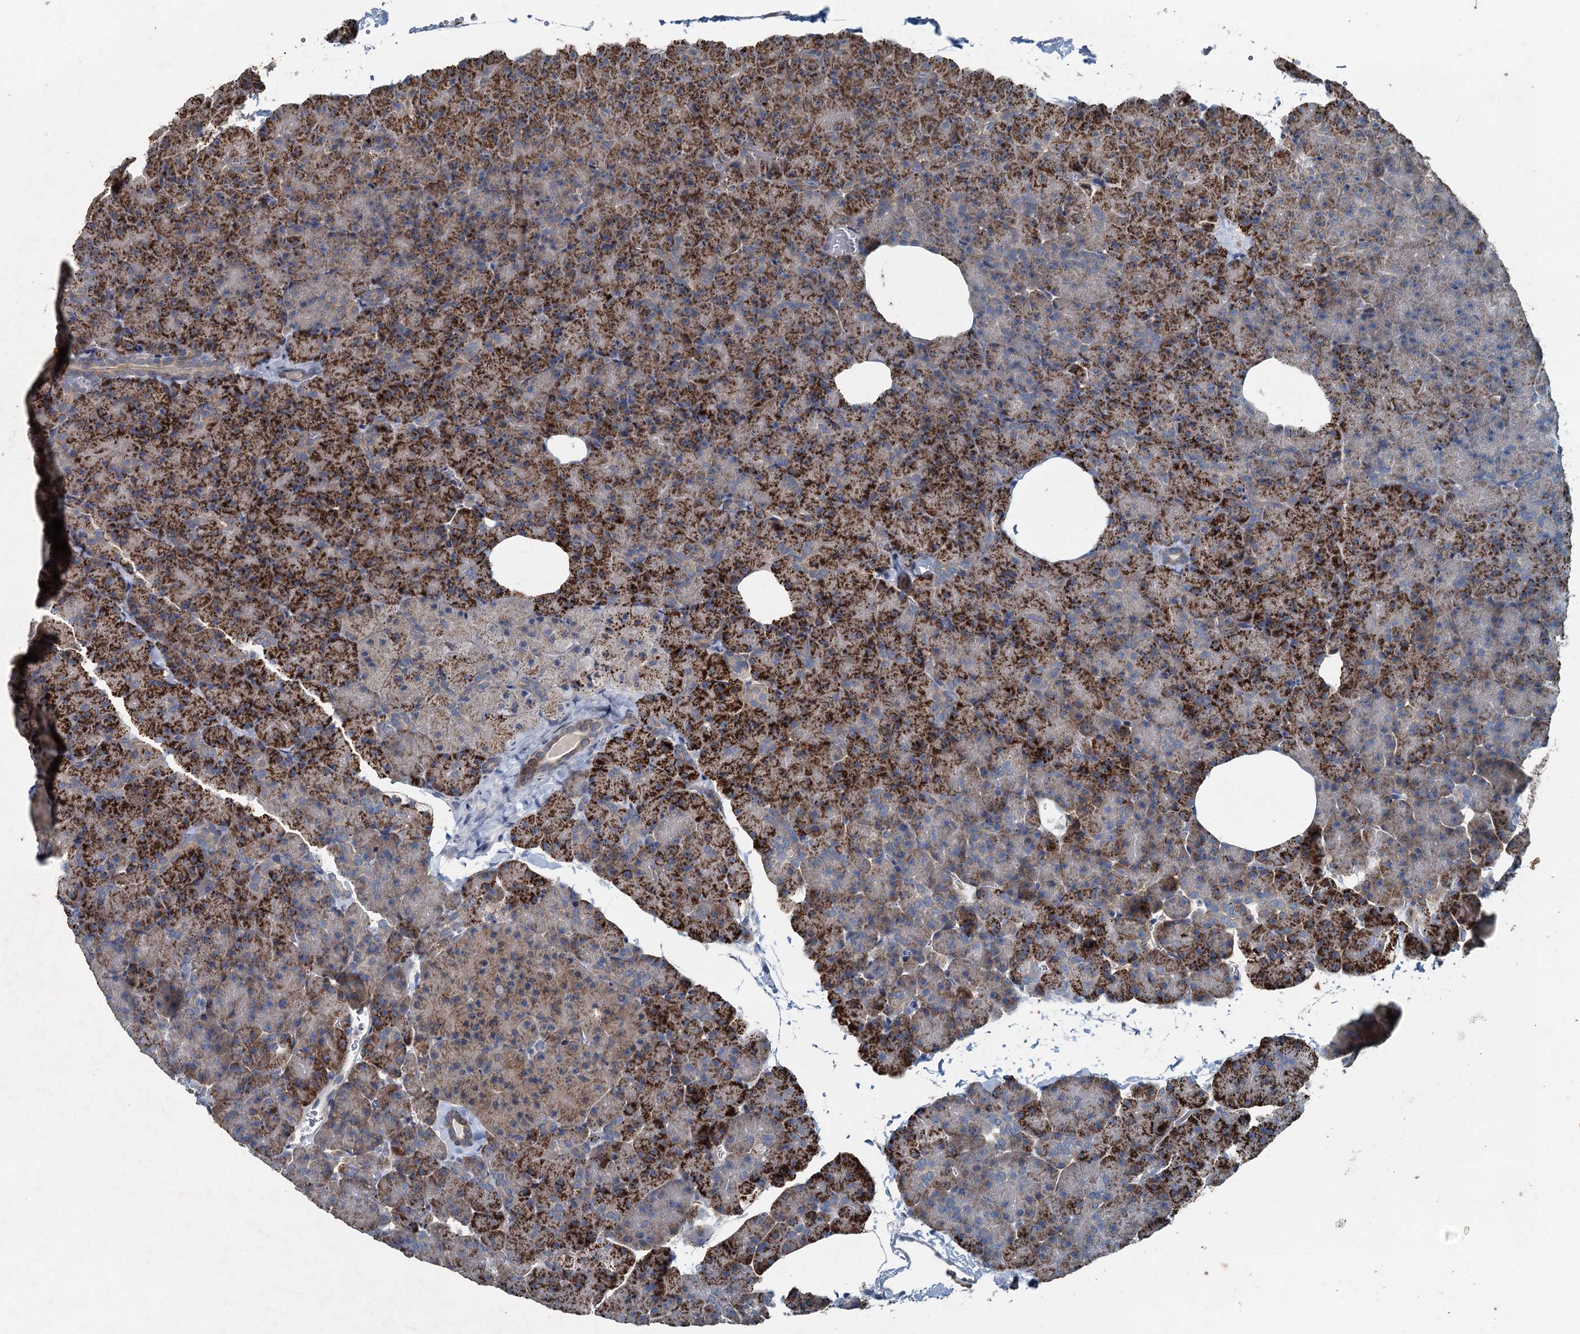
{"staining": {"intensity": "strong", "quantity": ">75%", "location": "cytoplasmic/membranous"}, "tissue": "pancreas", "cell_type": "Exocrine glandular cells", "image_type": "normal", "snomed": [{"axis": "morphology", "description": "Normal tissue, NOS"}, {"axis": "morphology", "description": "Carcinoid, malignant, NOS"}, {"axis": "topography", "description": "Pancreas"}], "caption": "A micrograph of human pancreas stained for a protein reveals strong cytoplasmic/membranous brown staining in exocrine glandular cells. (IHC, brightfield microscopy, high magnification).", "gene": "C6orf120", "patient": {"sex": "female", "age": 35}}